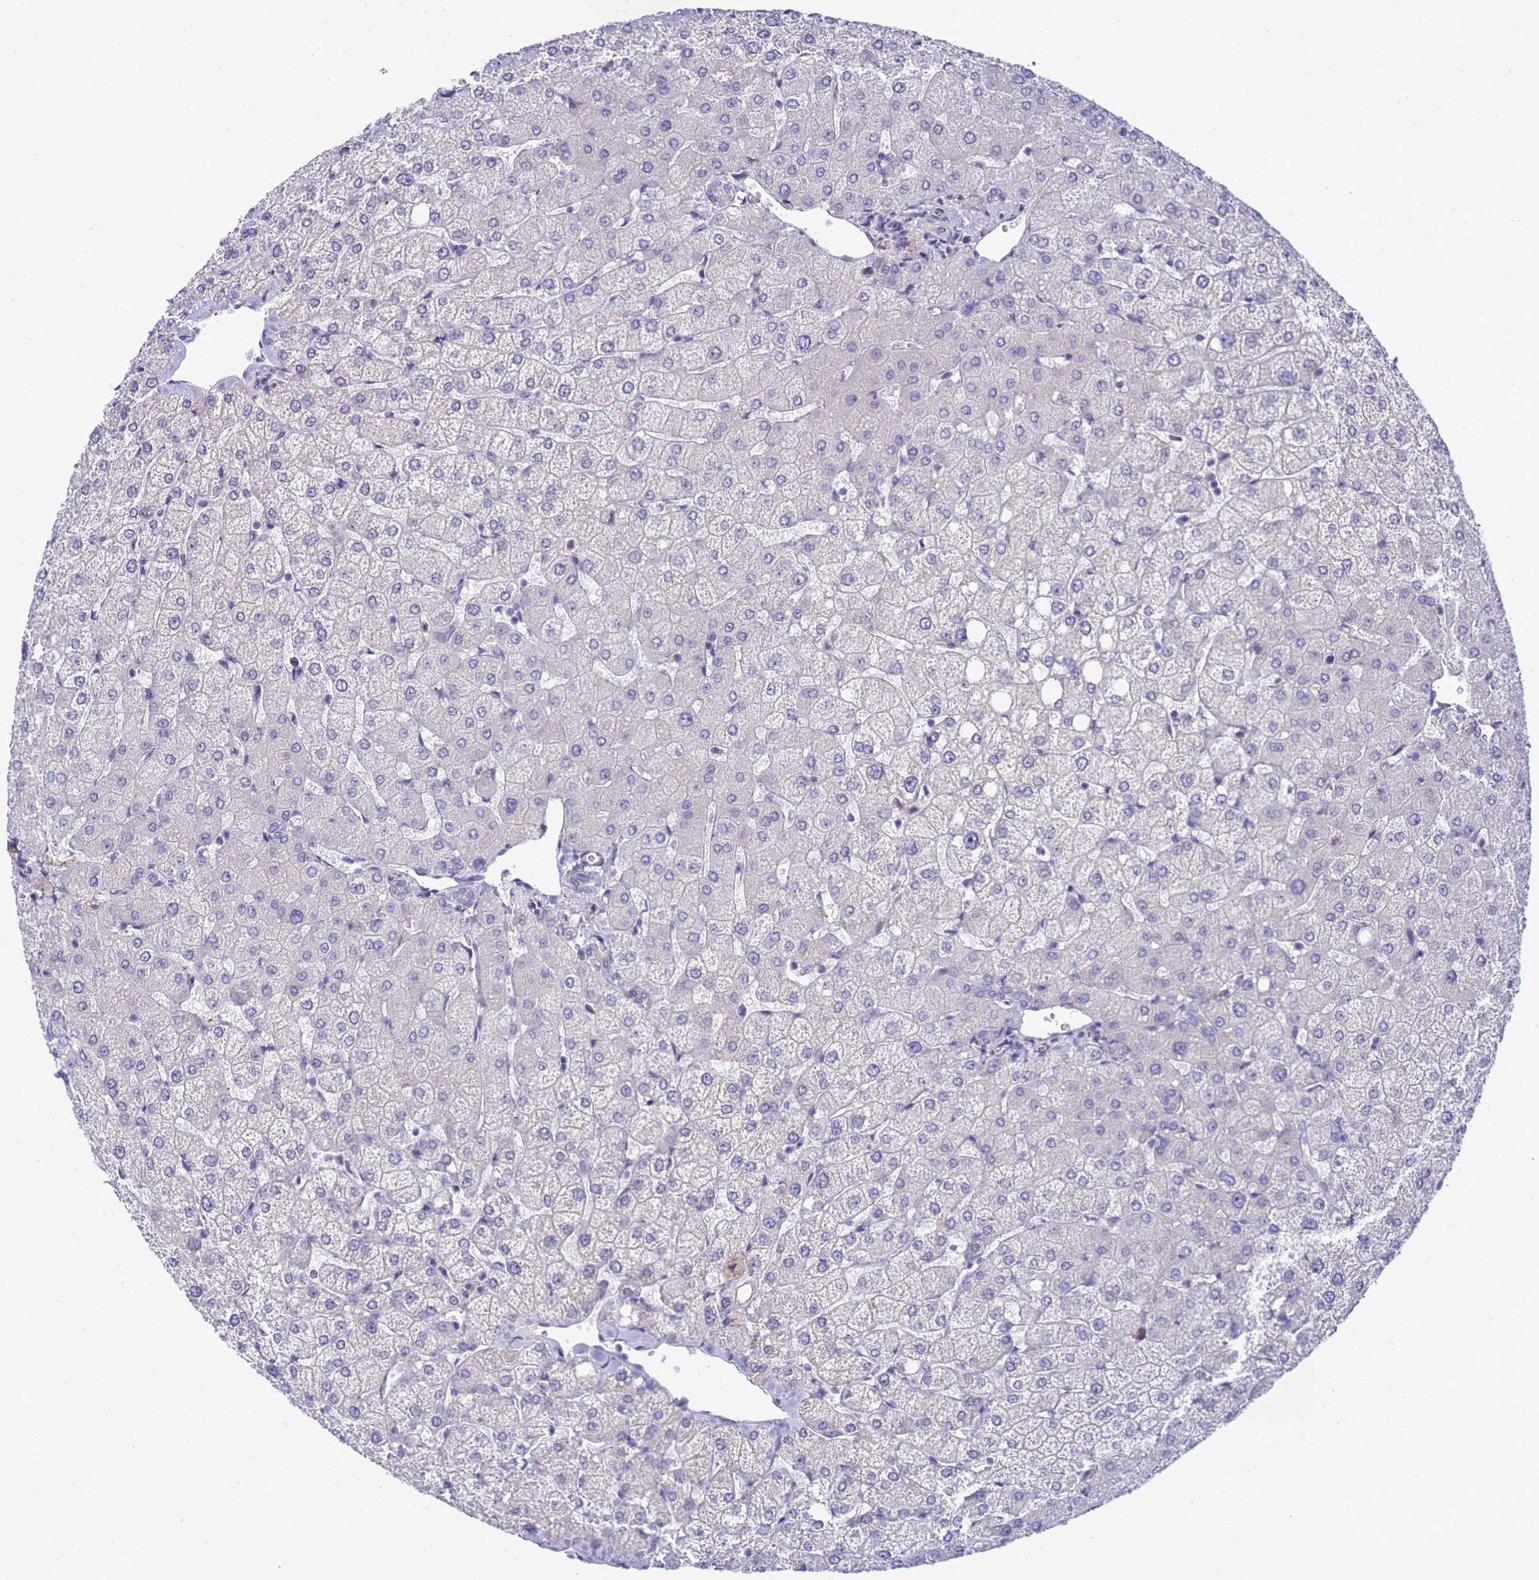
{"staining": {"intensity": "negative", "quantity": "none", "location": "none"}, "tissue": "liver", "cell_type": "Cholangiocytes", "image_type": "normal", "snomed": [{"axis": "morphology", "description": "Normal tissue, NOS"}, {"axis": "topography", "description": "Liver"}], "caption": "Micrograph shows no protein expression in cholangiocytes of normal liver.", "gene": "TRPC6", "patient": {"sex": "female", "age": 54}}